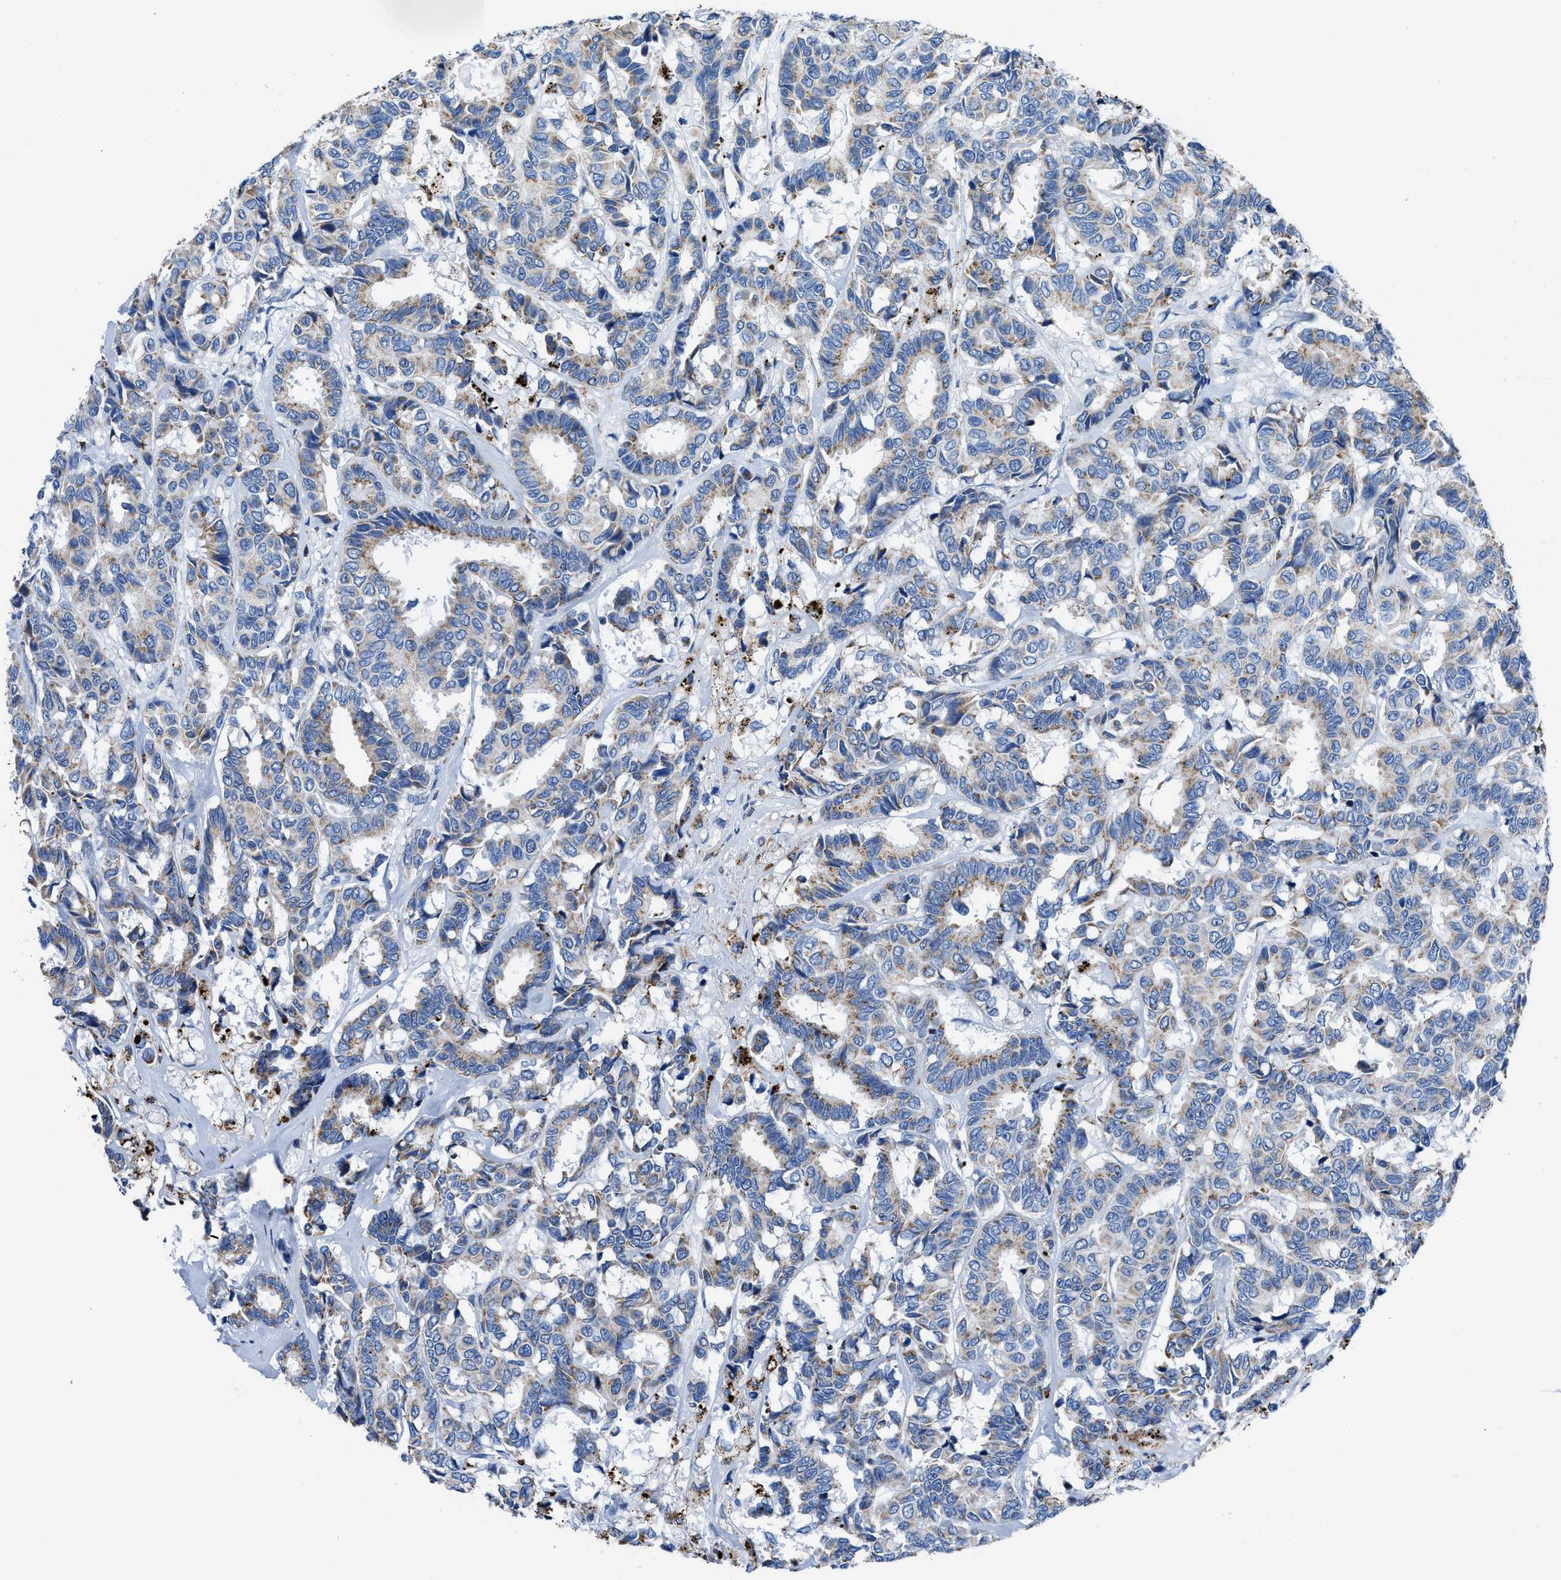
{"staining": {"intensity": "moderate", "quantity": ">75%", "location": "cytoplasmic/membranous"}, "tissue": "breast cancer", "cell_type": "Tumor cells", "image_type": "cancer", "snomed": [{"axis": "morphology", "description": "Duct carcinoma"}, {"axis": "topography", "description": "Breast"}], "caption": "This is a micrograph of immunohistochemistry staining of invasive ductal carcinoma (breast), which shows moderate staining in the cytoplasmic/membranous of tumor cells.", "gene": "ZDHHC3", "patient": {"sex": "female", "age": 87}}